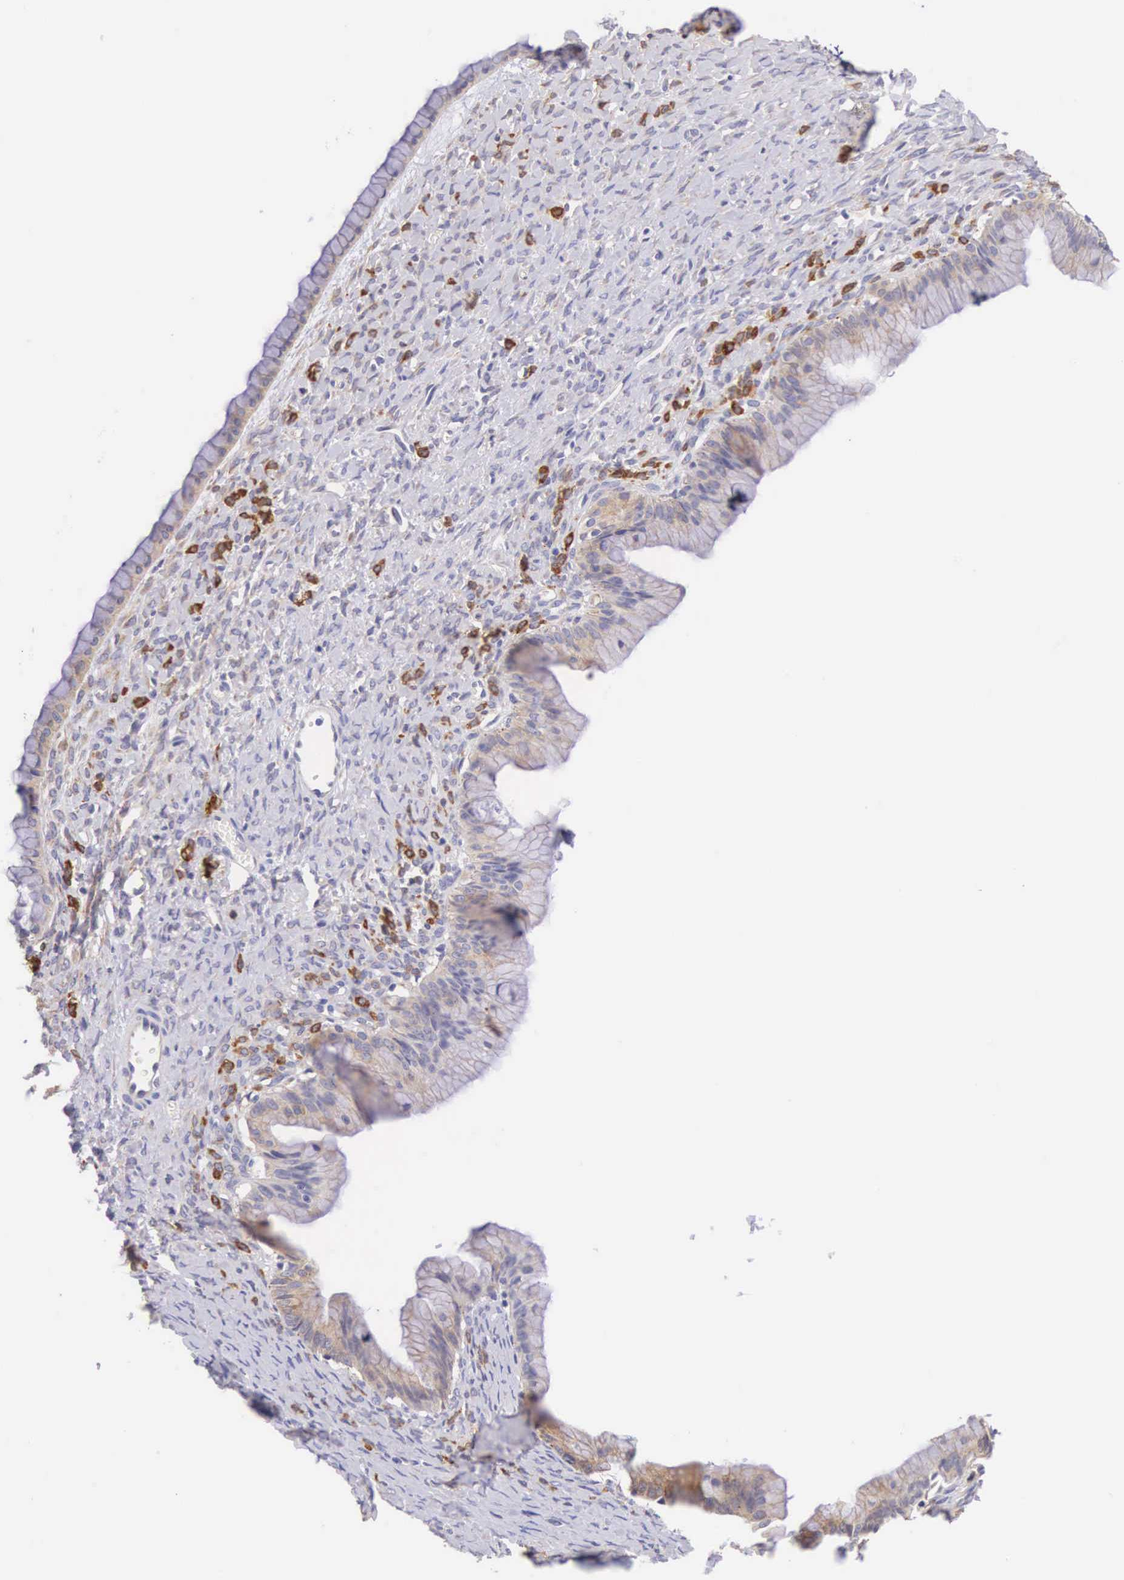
{"staining": {"intensity": "weak", "quantity": "25%-75%", "location": "cytoplasmic/membranous"}, "tissue": "ovarian cancer", "cell_type": "Tumor cells", "image_type": "cancer", "snomed": [{"axis": "morphology", "description": "Cystadenocarcinoma, mucinous, NOS"}, {"axis": "topography", "description": "Ovary"}], "caption": "Immunohistochemistry histopathology image of ovarian cancer stained for a protein (brown), which exhibits low levels of weak cytoplasmic/membranous positivity in about 25%-75% of tumor cells.", "gene": "NSDHL", "patient": {"sex": "female", "age": 25}}